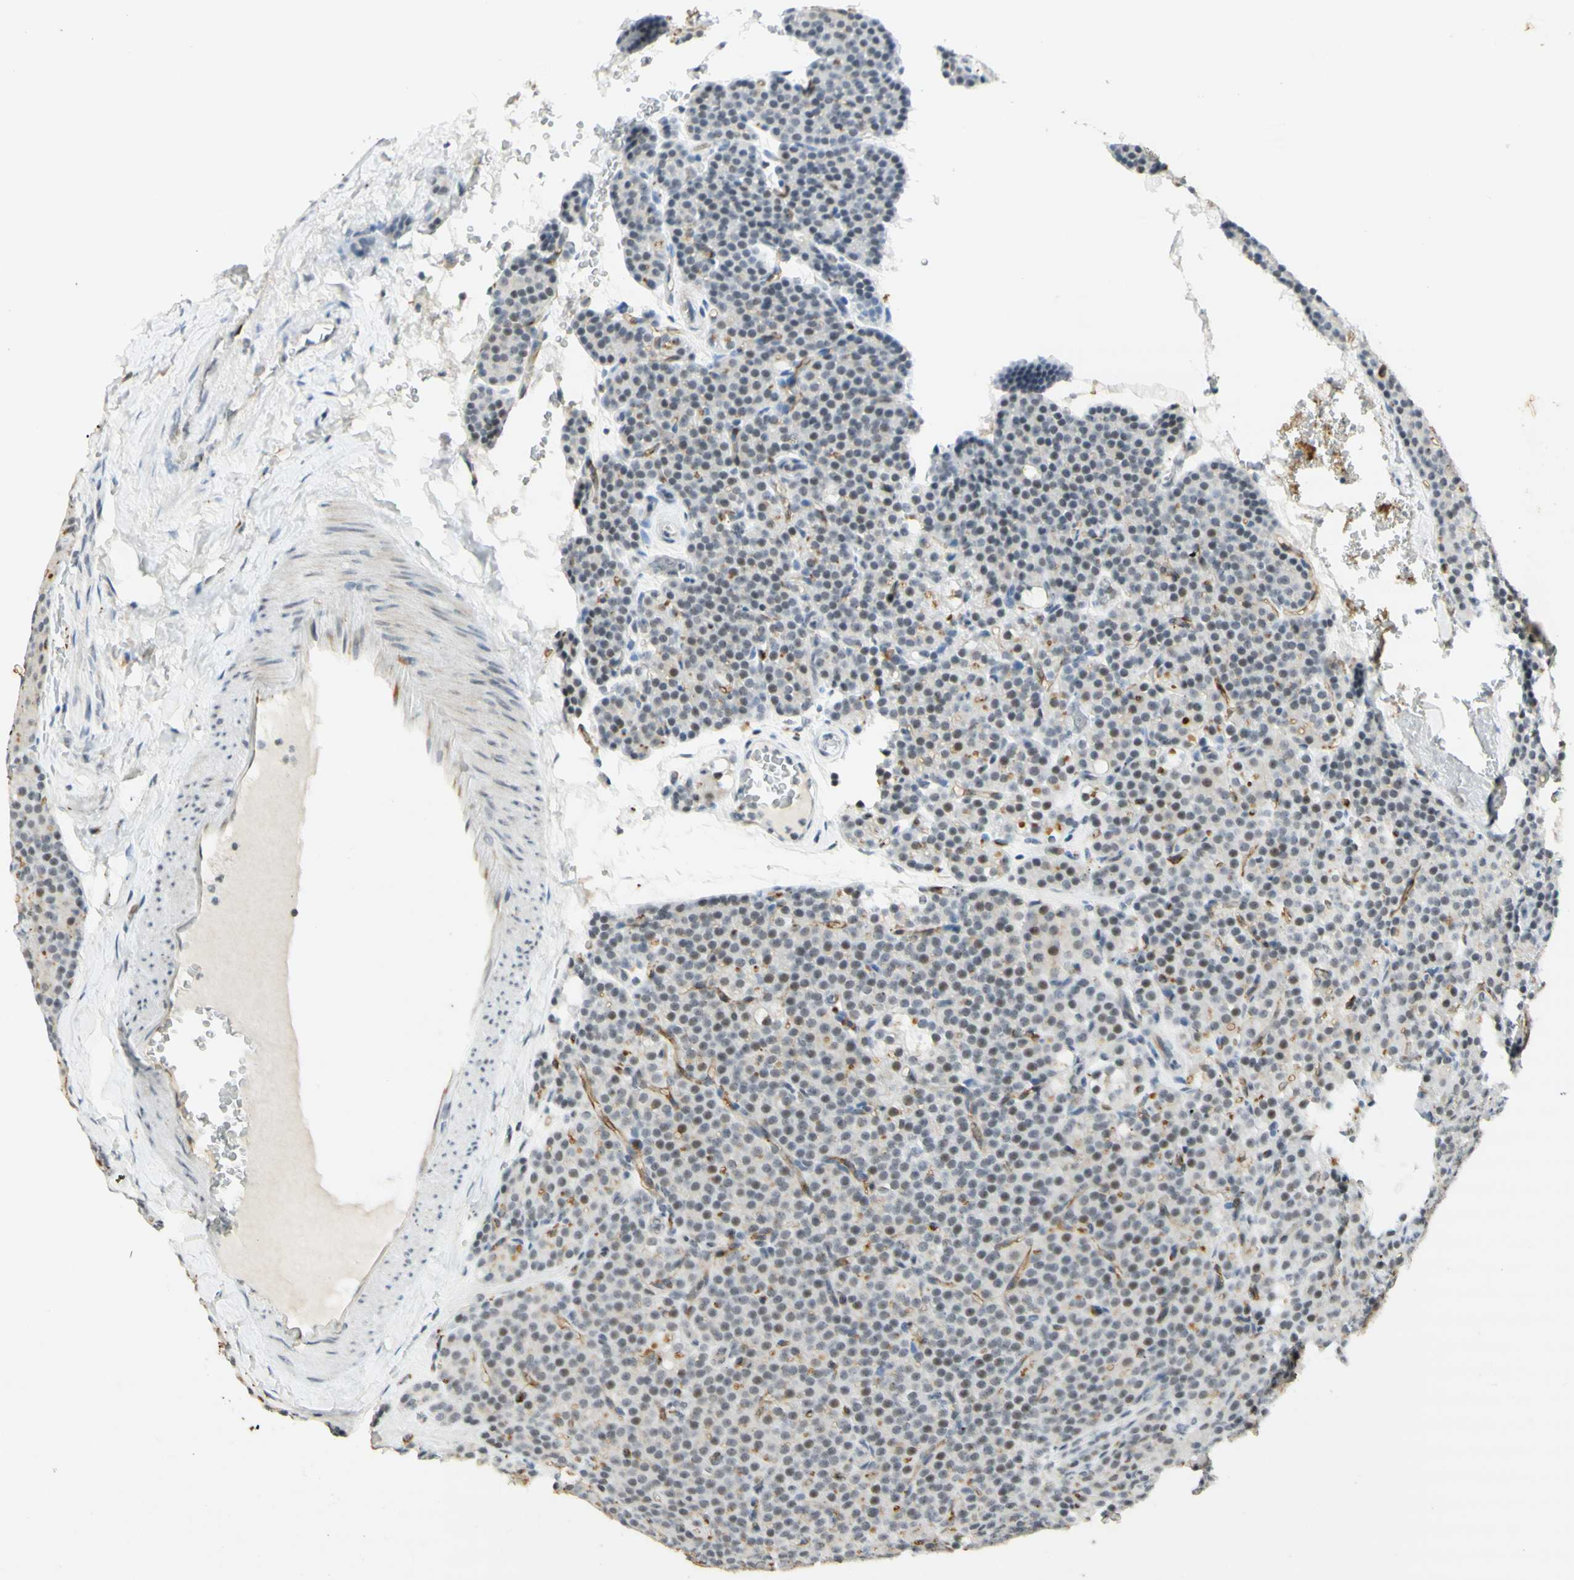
{"staining": {"intensity": "moderate", "quantity": "<25%", "location": "nuclear"}, "tissue": "parathyroid gland", "cell_type": "Glandular cells", "image_type": "normal", "snomed": [{"axis": "morphology", "description": "Normal tissue, NOS"}, {"axis": "topography", "description": "Parathyroid gland"}], "caption": "The histopathology image shows immunohistochemical staining of normal parathyroid gland. There is moderate nuclear staining is present in approximately <25% of glandular cells. (brown staining indicates protein expression, while blue staining denotes nuclei).", "gene": "IRF1", "patient": {"sex": "female", "age": 57}}